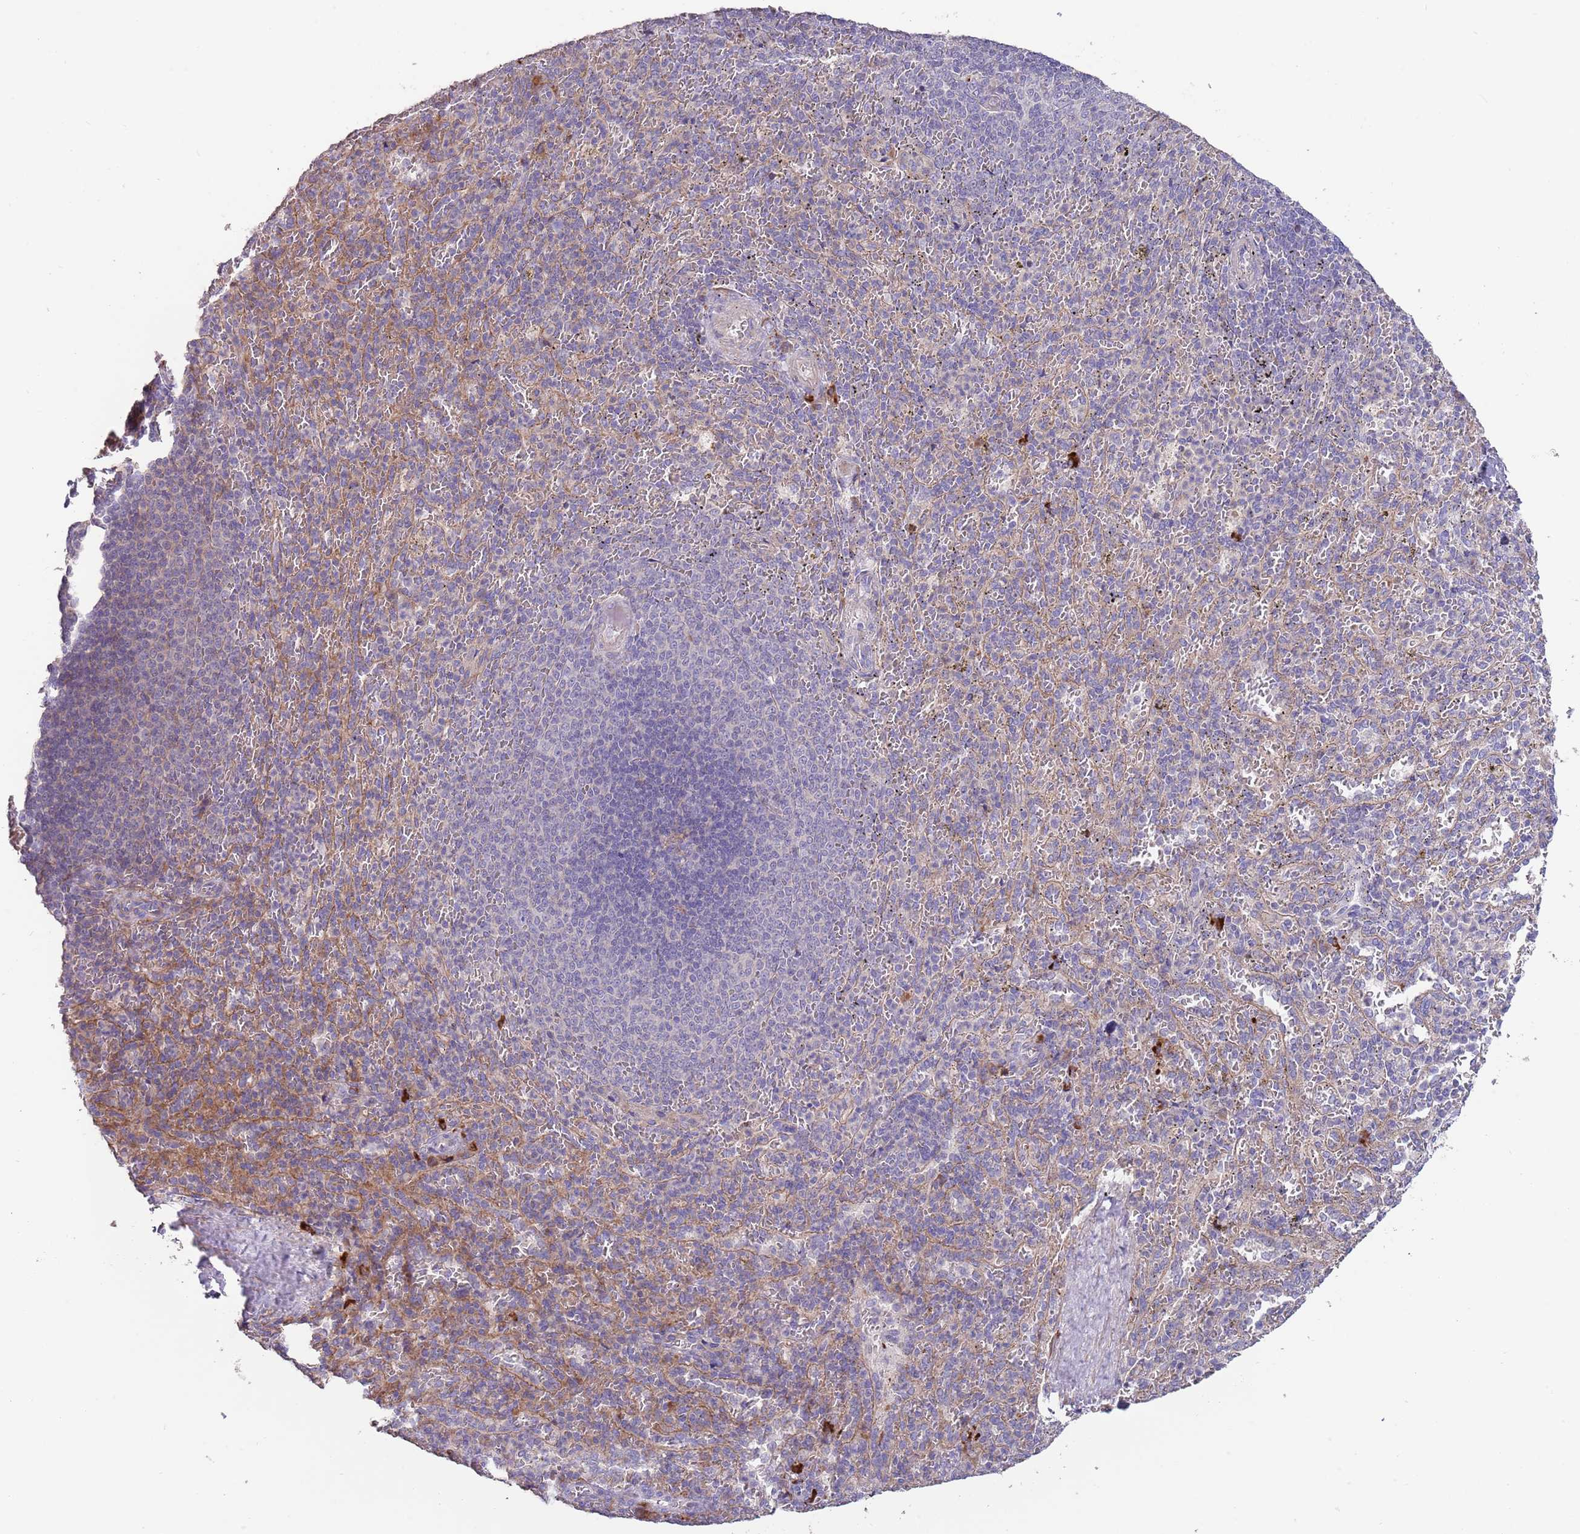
{"staining": {"intensity": "negative", "quantity": "none", "location": "none"}, "tissue": "spleen", "cell_type": "Cells in red pulp", "image_type": "normal", "snomed": [{"axis": "morphology", "description": "Normal tissue, NOS"}, {"axis": "topography", "description": "Spleen"}], "caption": "Cells in red pulp show no significant protein expression in normal spleen. (DAB (3,3'-diaminobenzidine) IHC, high magnification).", "gene": "SUSD1", "patient": {"sex": "female", "age": 21}}